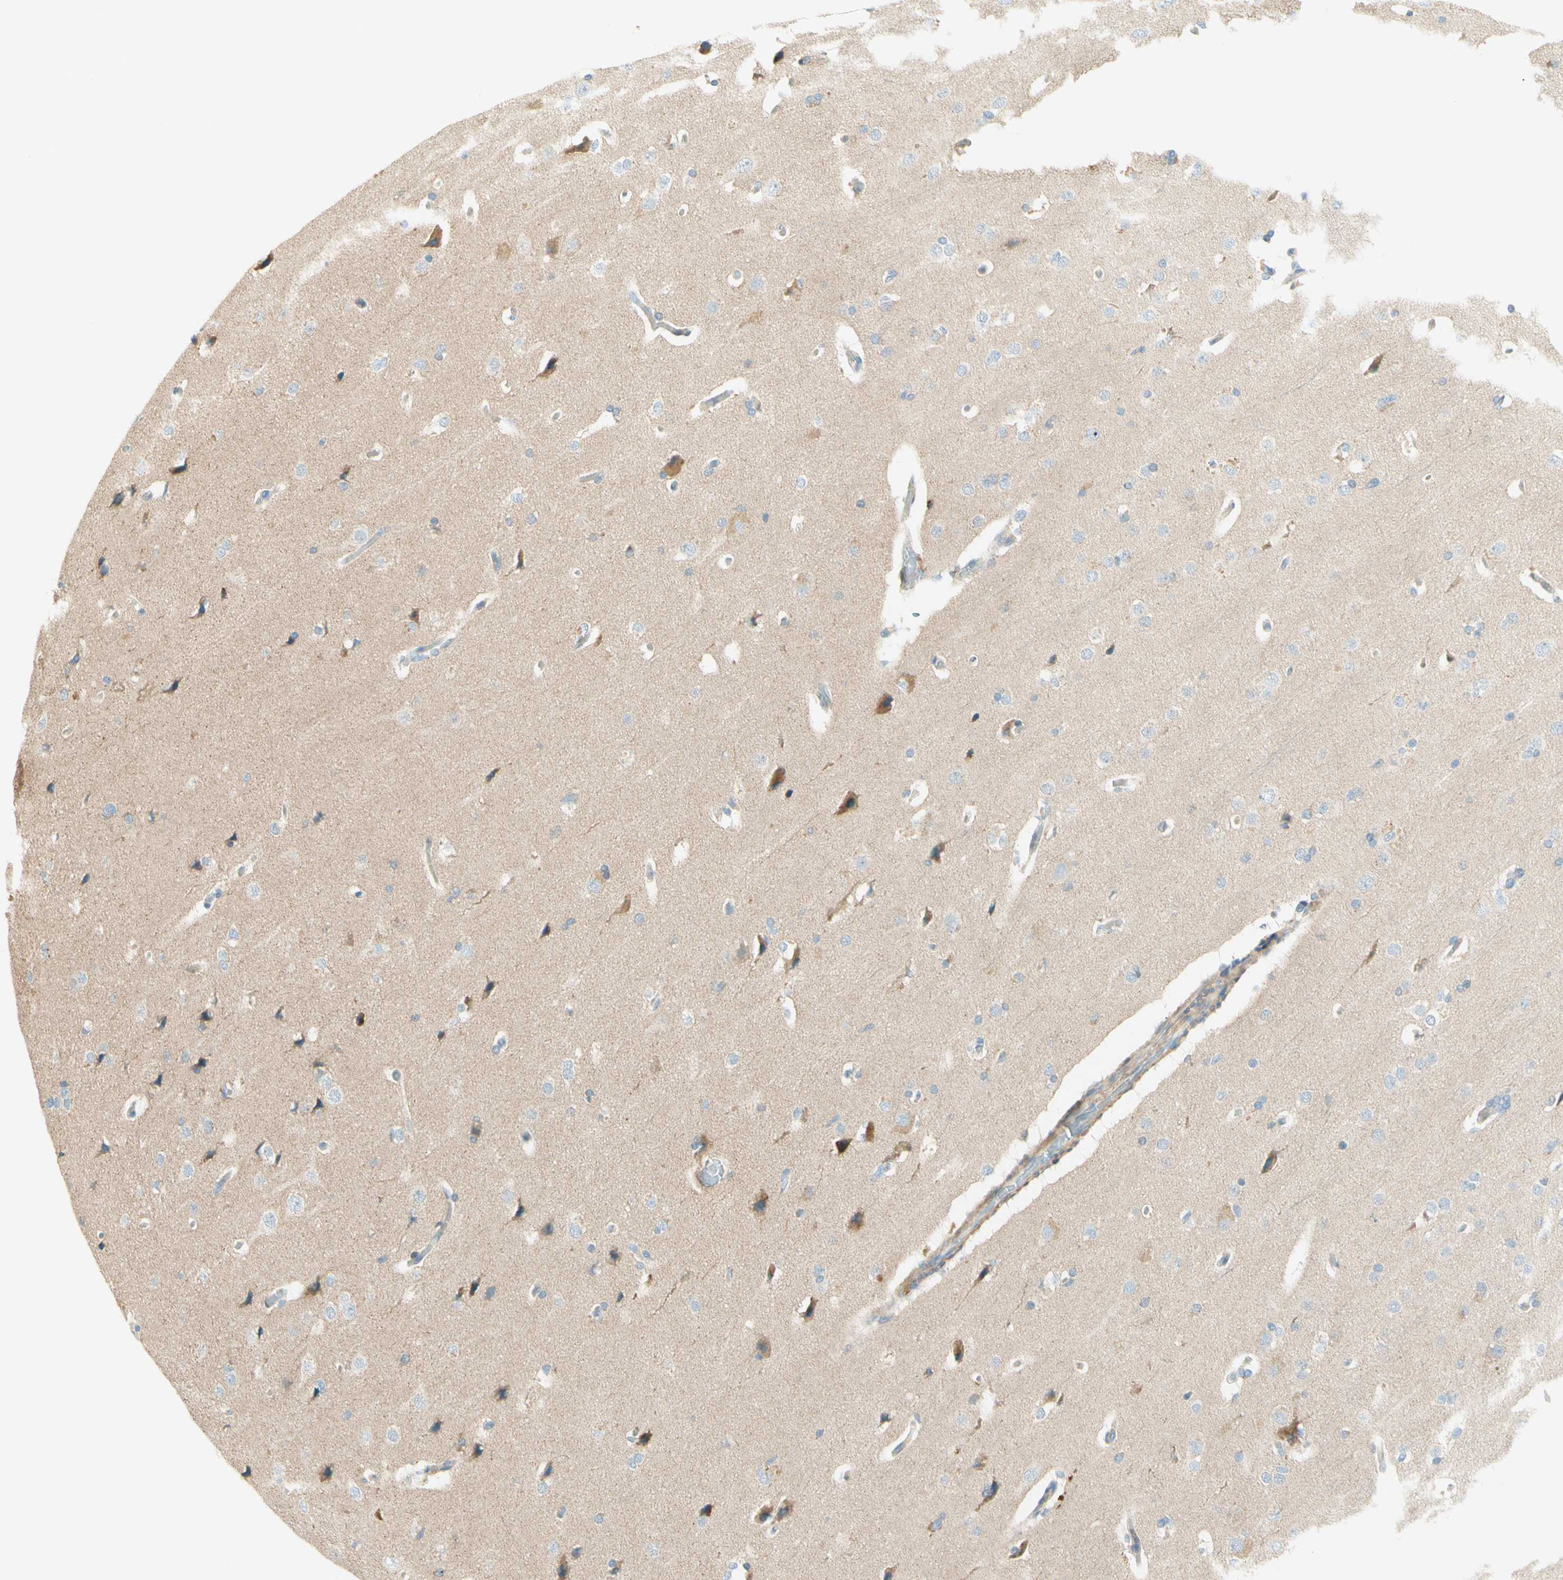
{"staining": {"intensity": "weak", "quantity": "<25%", "location": "cytoplasmic/membranous"}, "tissue": "cerebral cortex", "cell_type": "Endothelial cells", "image_type": "normal", "snomed": [{"axis": "morphology", "description": "Normal tissue, NOS"}, {"axis": "topography", "description": "Cerebral cortex"}], "caption": "Immunohistochemistry (IHC) photomicrograph of unremarkable cerebral cortex stained for a protein (brown), which exhibits no expression in endothelial cells. (Stains: DAB immunohistochemistry with hematoxylin counter stain, Microscopy: brightfield microscopy at high magnification).", "gene": "PROM1", "patient": {"sex": "male", "age": 62}}